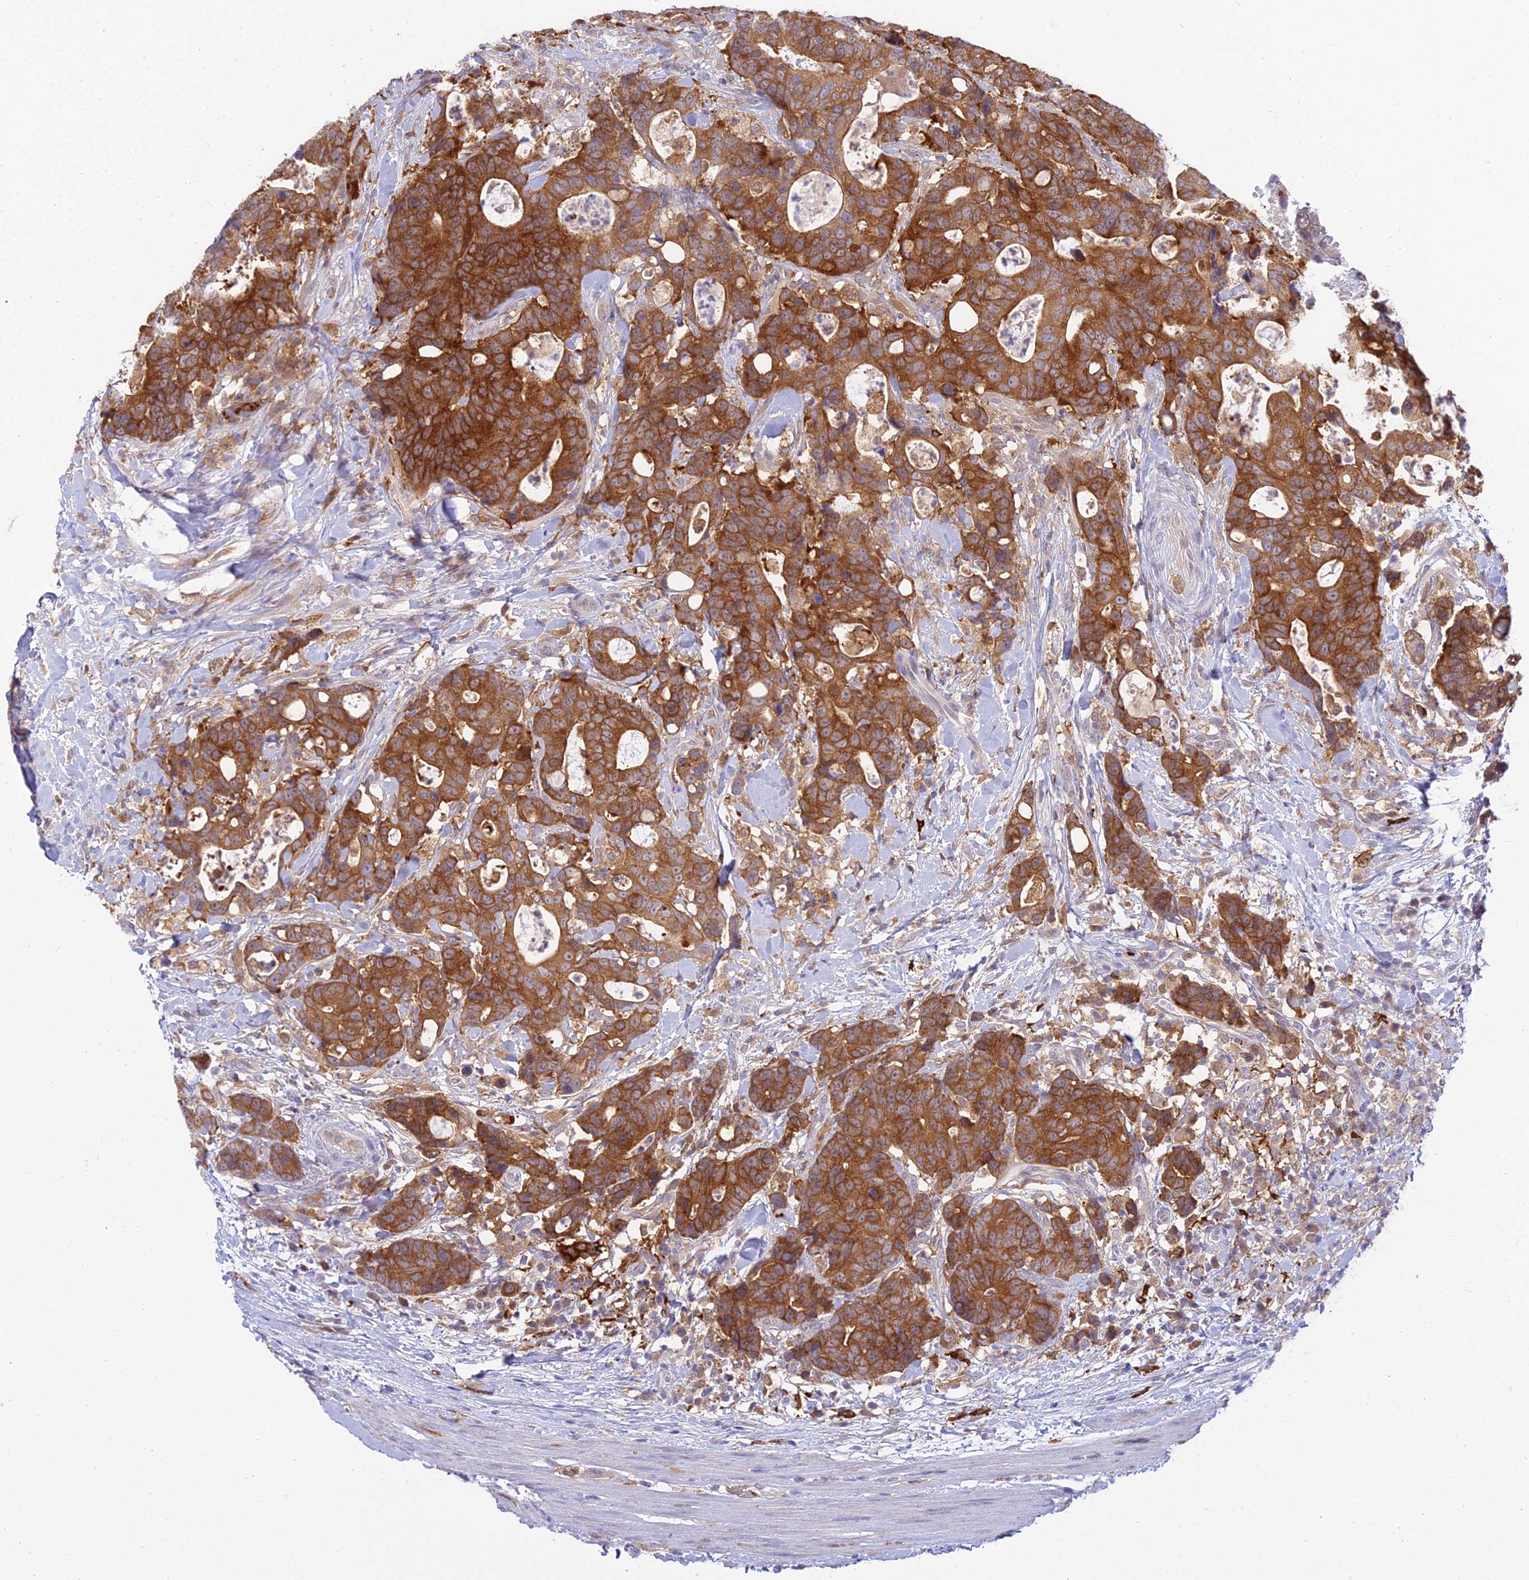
{"staining": {"intensity": "strong", "quantity": ">75%", "location": "cytoplasmic/membranous"}, "tissue": "colorectal cancer", "cell_type": "Tumor cells", "image_type": "cancer", "snomed": [{"axis": "morphology", "description": "Adenocarcinoma, NOS"}, {"axis": "topography", "description": "Colon"}], "caption": "Immunohistochemistry of human colorectal cancer (adenocarcinoma) exhibits high levels of strong cytoplasmic/membranous staining in about >75% of tumor cells. (DAB IHC with brightfield microscopy, high magnification).", "gene": "UBE2G1", "patient": {"sex": "female", "age": 82}}